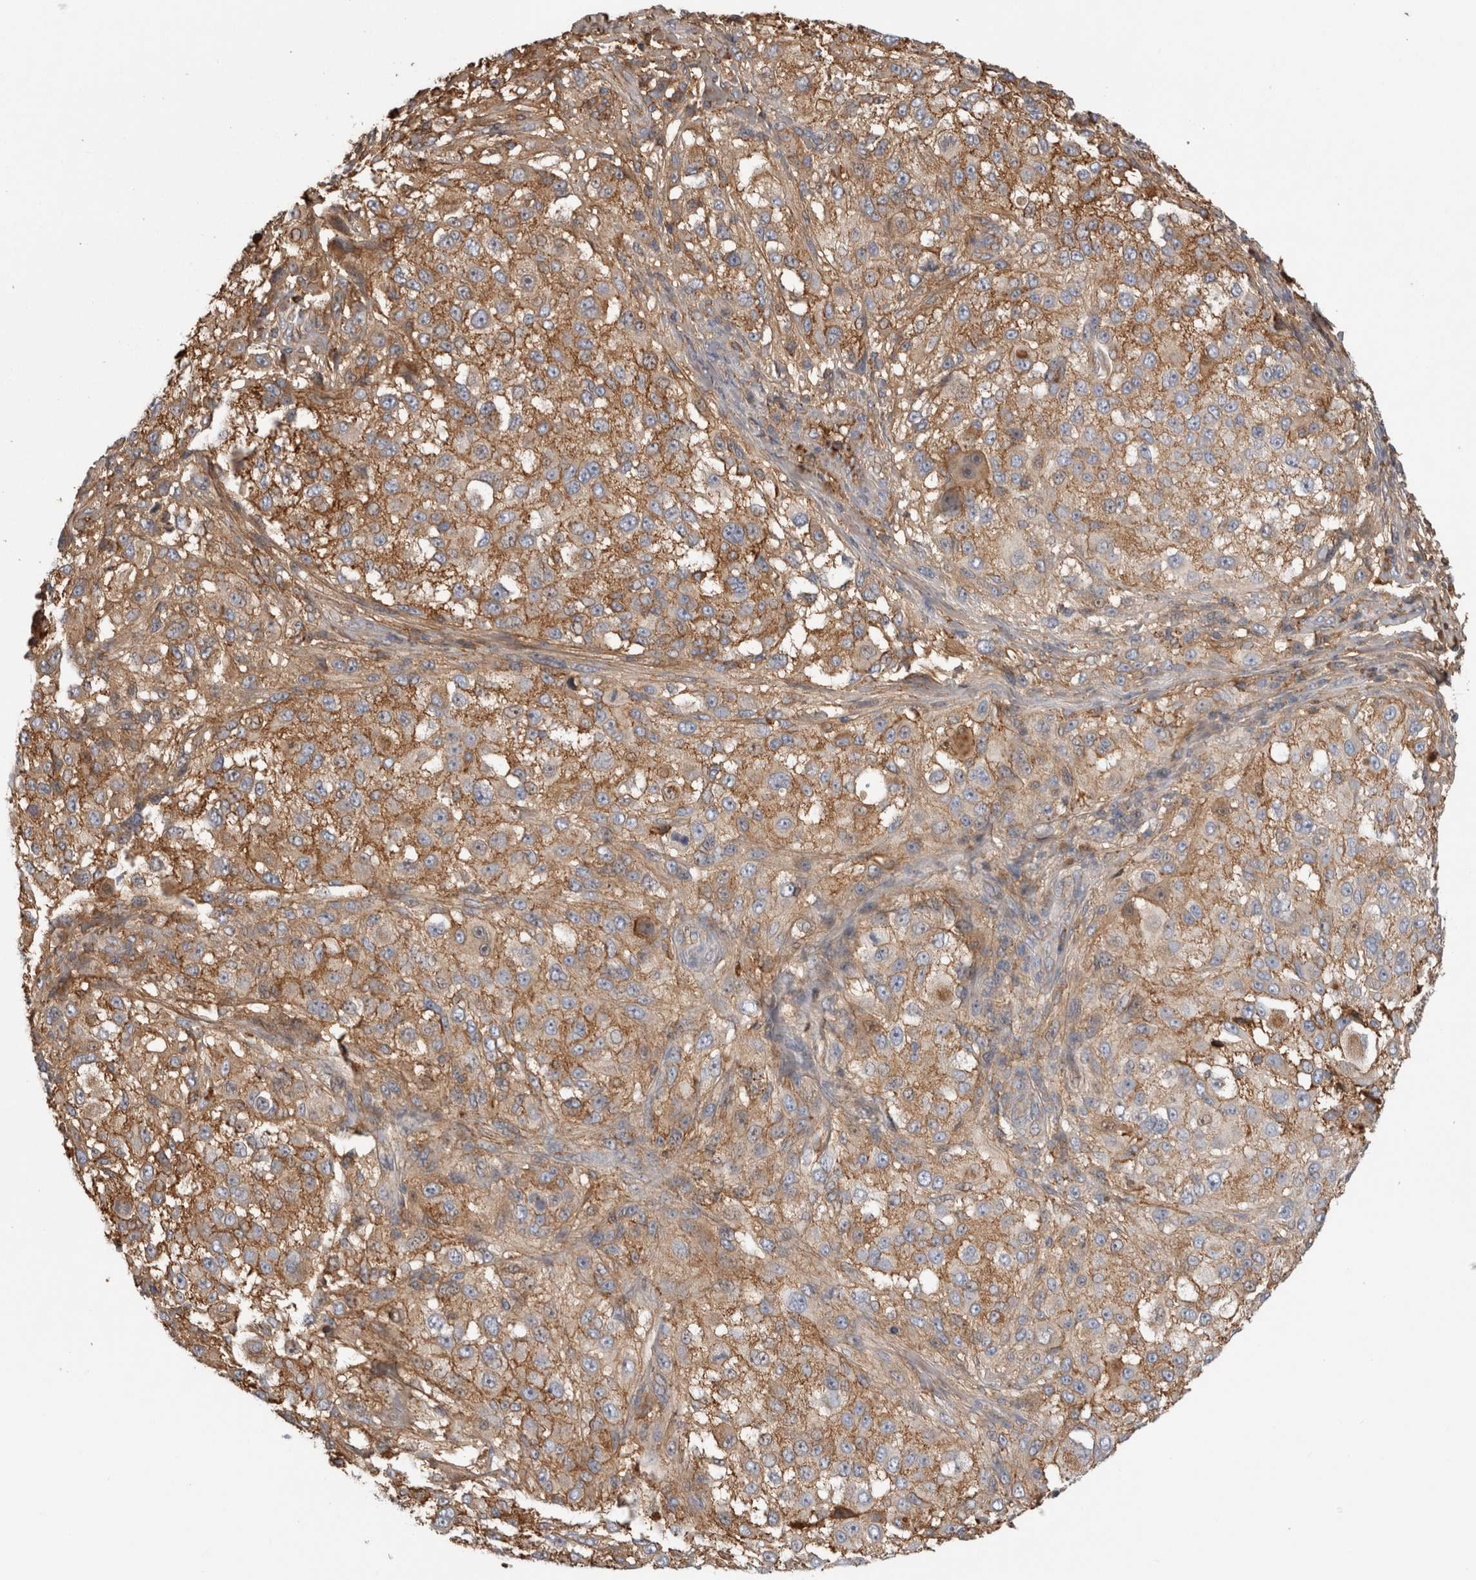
{"staining": {"intensity": "moderate", "quantity": ">75%", "location": "cytoplasmic/membranous"}, "tissue": "melanoma", "cell_type": "Tumor cells", "image_type": "cancer", "snomed": [{"axis": "morphology", "description": "Necrosis, NOS"}, {"axis": "morphology", "description": "Malignant melanoma, NOS"}, {"axis": "topography", "description": "Skin"}], "caption": "This is a micrograph of IHC staining of melanoma, which shows moderate positivity in the cytoplasmic/membranous of tumor cells.", "gene": "TBCE", "patient": {"sex": "female", "age": 87}}